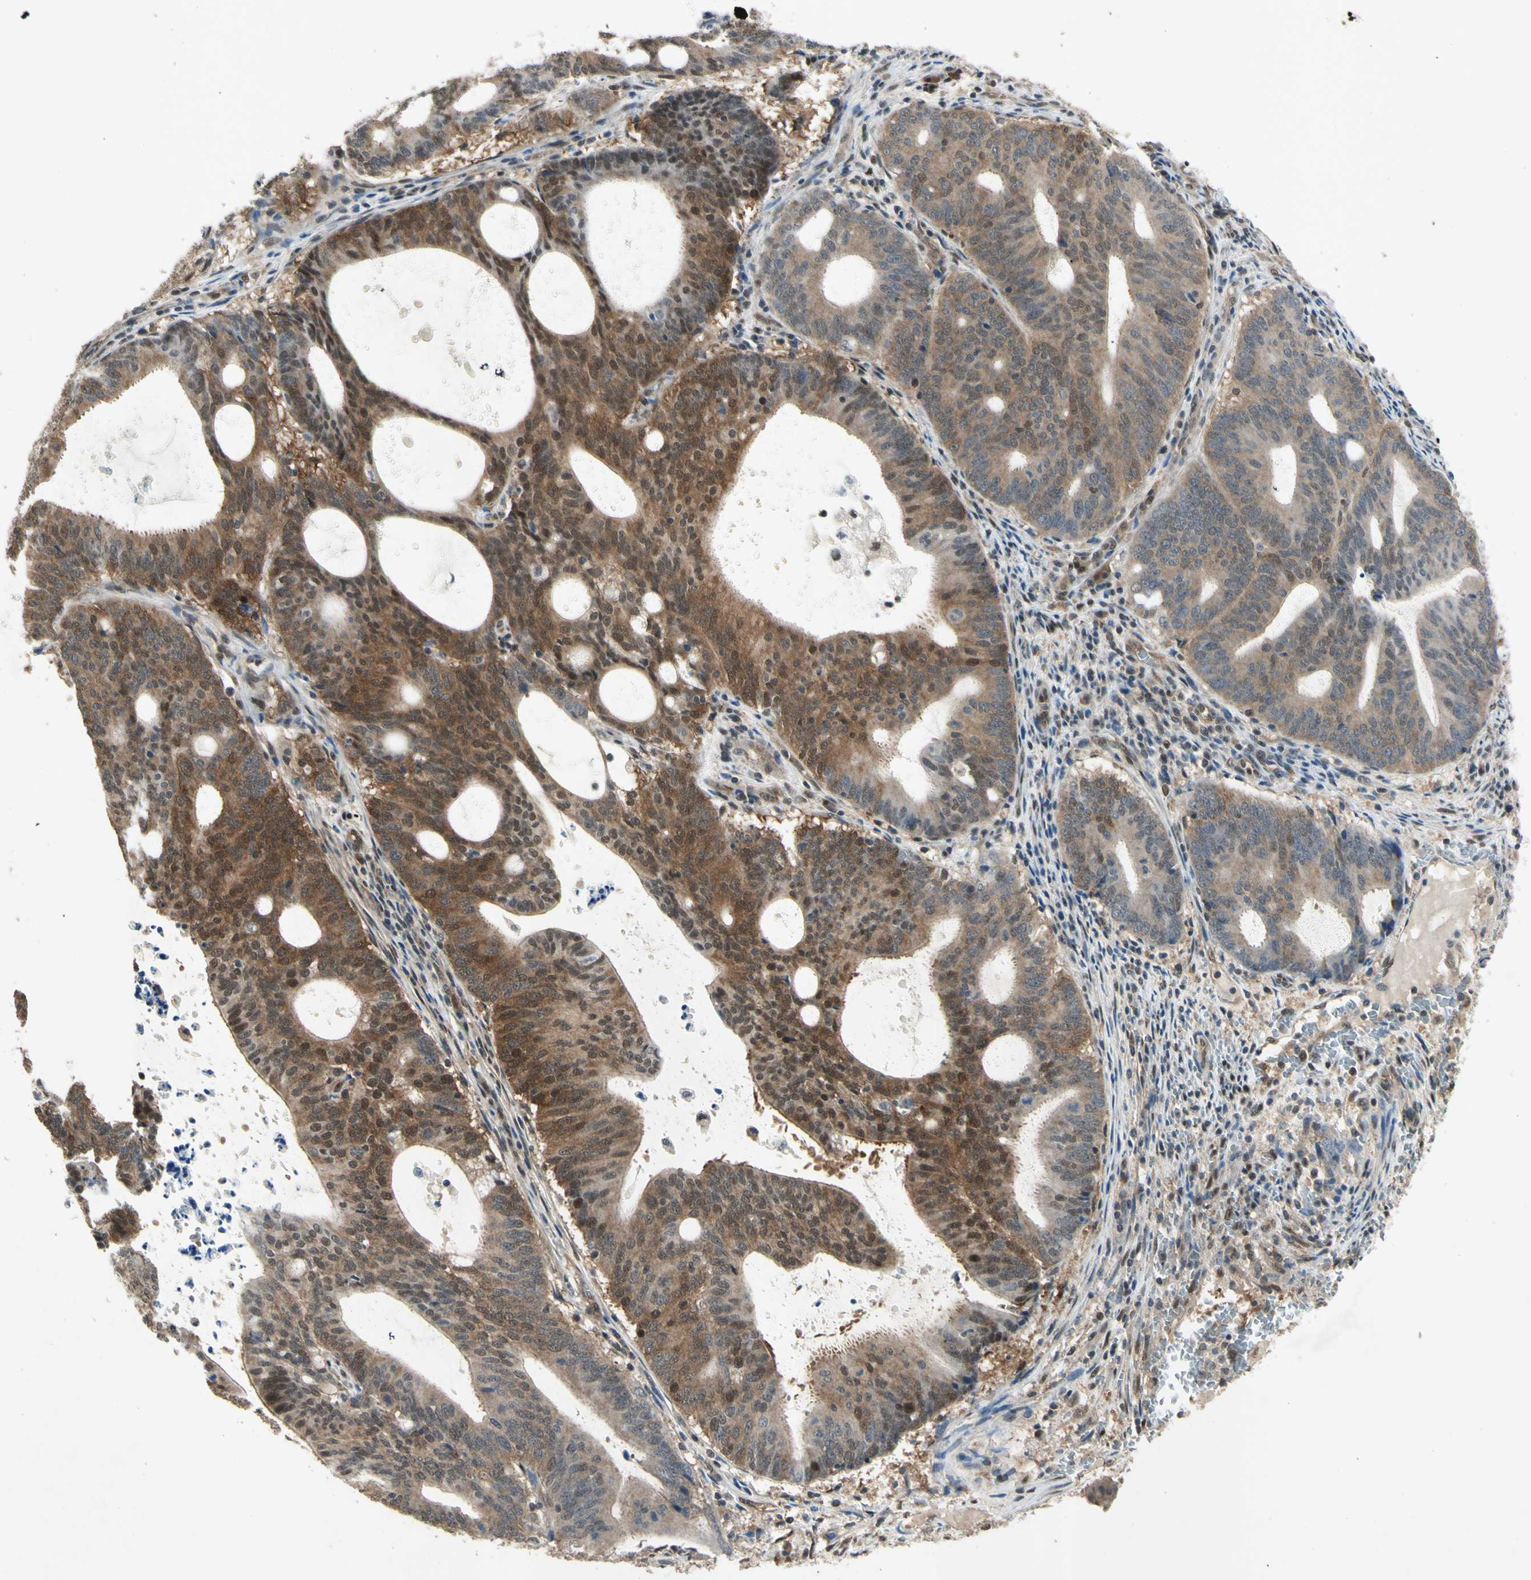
{"staining": {"intensity": "moderate", "quantity": ">75%", "location": "cytoplasmic/membranous,nuclear"}, "tissue": "endometrial cancer", "cell_type": "Tumor cells", "image_type": "cancer", "snomed": [{"axis": "morphology", "description": "Adenocarcinoma, NOS"}, {"axis": "topography", "description": "Uterus"}], "caption": "A brown stain highlights moderate cytoplasmic/membranous and nuclear expression of a protein in endometrial adenocarcinoma tumor cells.", "gene": "PSMD5", "patient": {"sex": "female", "age": 83}}